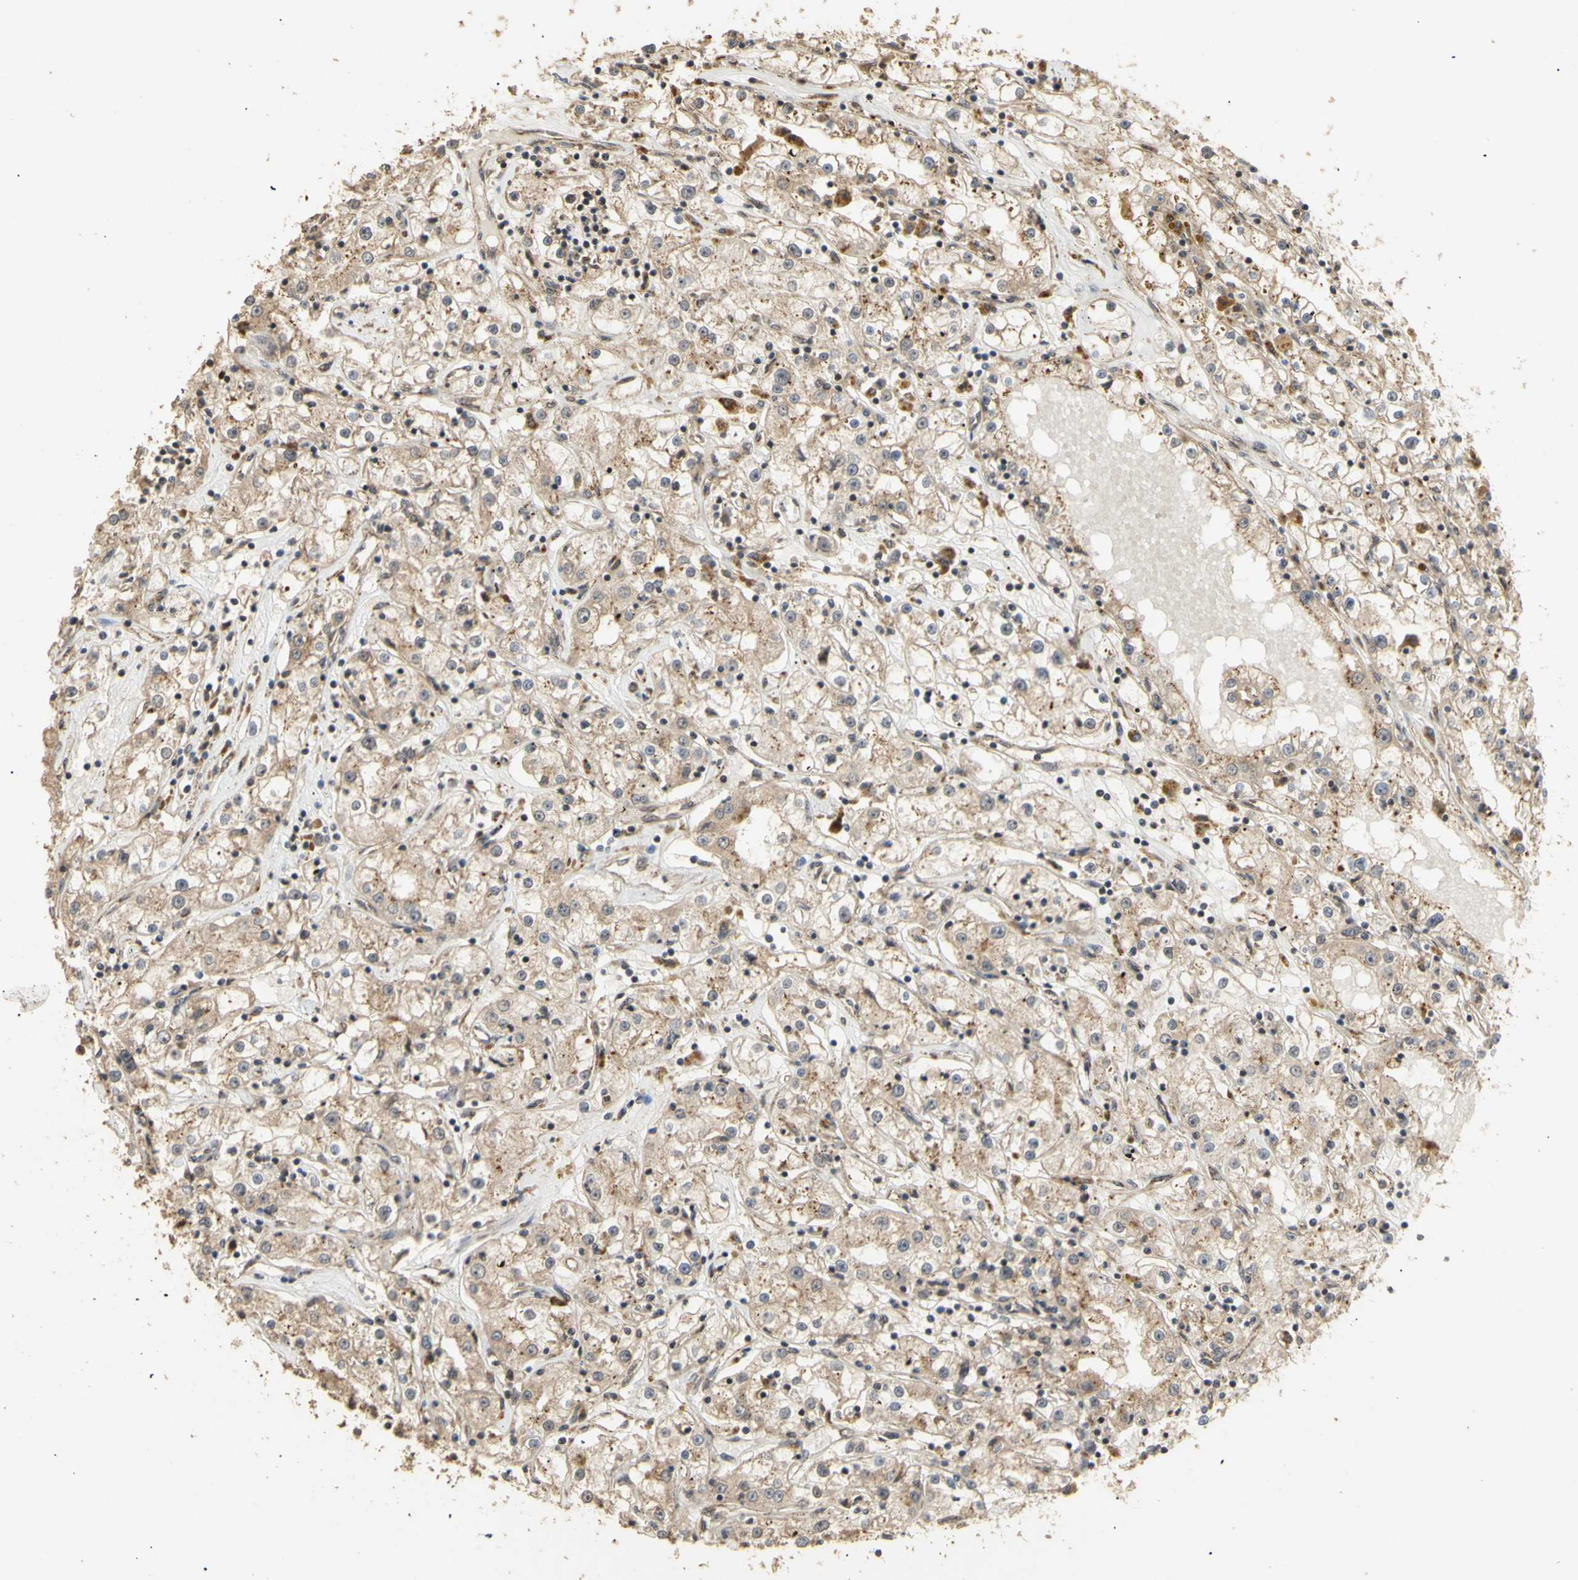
{"staining": {"intensity": "weak", "quantity": ">75%", "location": "cytoplasmic/membranous"}, "tissue": "renal cancer", "cell_type": "Tumor cells", "image_type": "cancer", "snomed": [{"axis": "morphology", "description": "Adenocarcinoma, NOS"}, {"axis": "topography", "description": "Kidney"}], "caption": "The micrograph exhibits staining of renal adenocarcinoma, revealing weak cytoplasmic/membranous protein expression (brown color) within tumor cells.", "gene": "GTF2E2", "patient": {"sex": "male", "age": 56}}